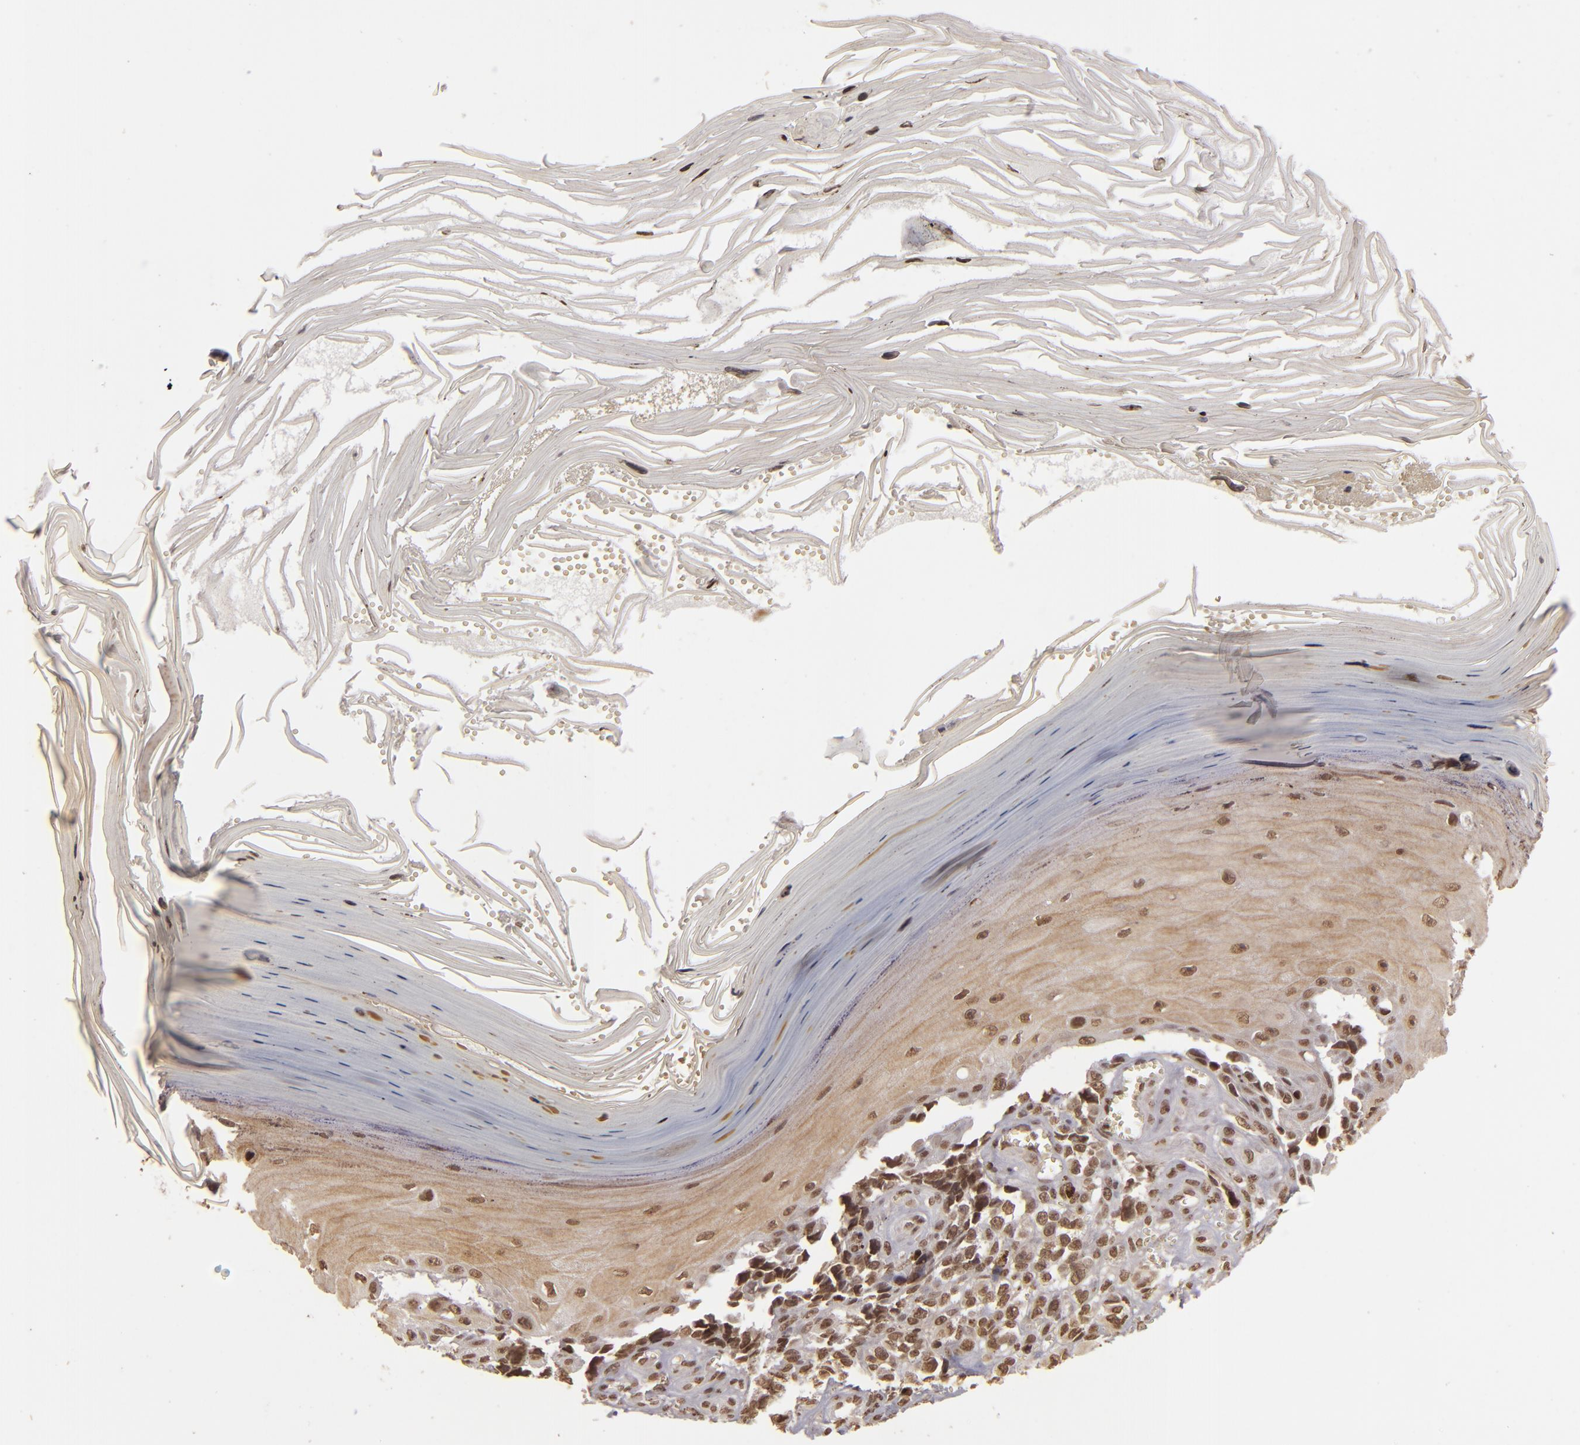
{"staining": {"intensity": "strong", "quantity": ">75%", "location": "nuclear"}, "tissue": "melanoma", "cell_type": "Tumor cells", "image_type": "cancer", "snomed": [{"axis": "morphology", "description": "Malignant melanoma, NOS"}, {"axis": "topography", "description": "Skin"}], "caption": "Immunohistochemical staining of human melanoma displays strong nuclear protein positivity in approximately >75% of tumor cells.", "gene": "CUL3", "patient": {"sex": "female", "age": 82}}